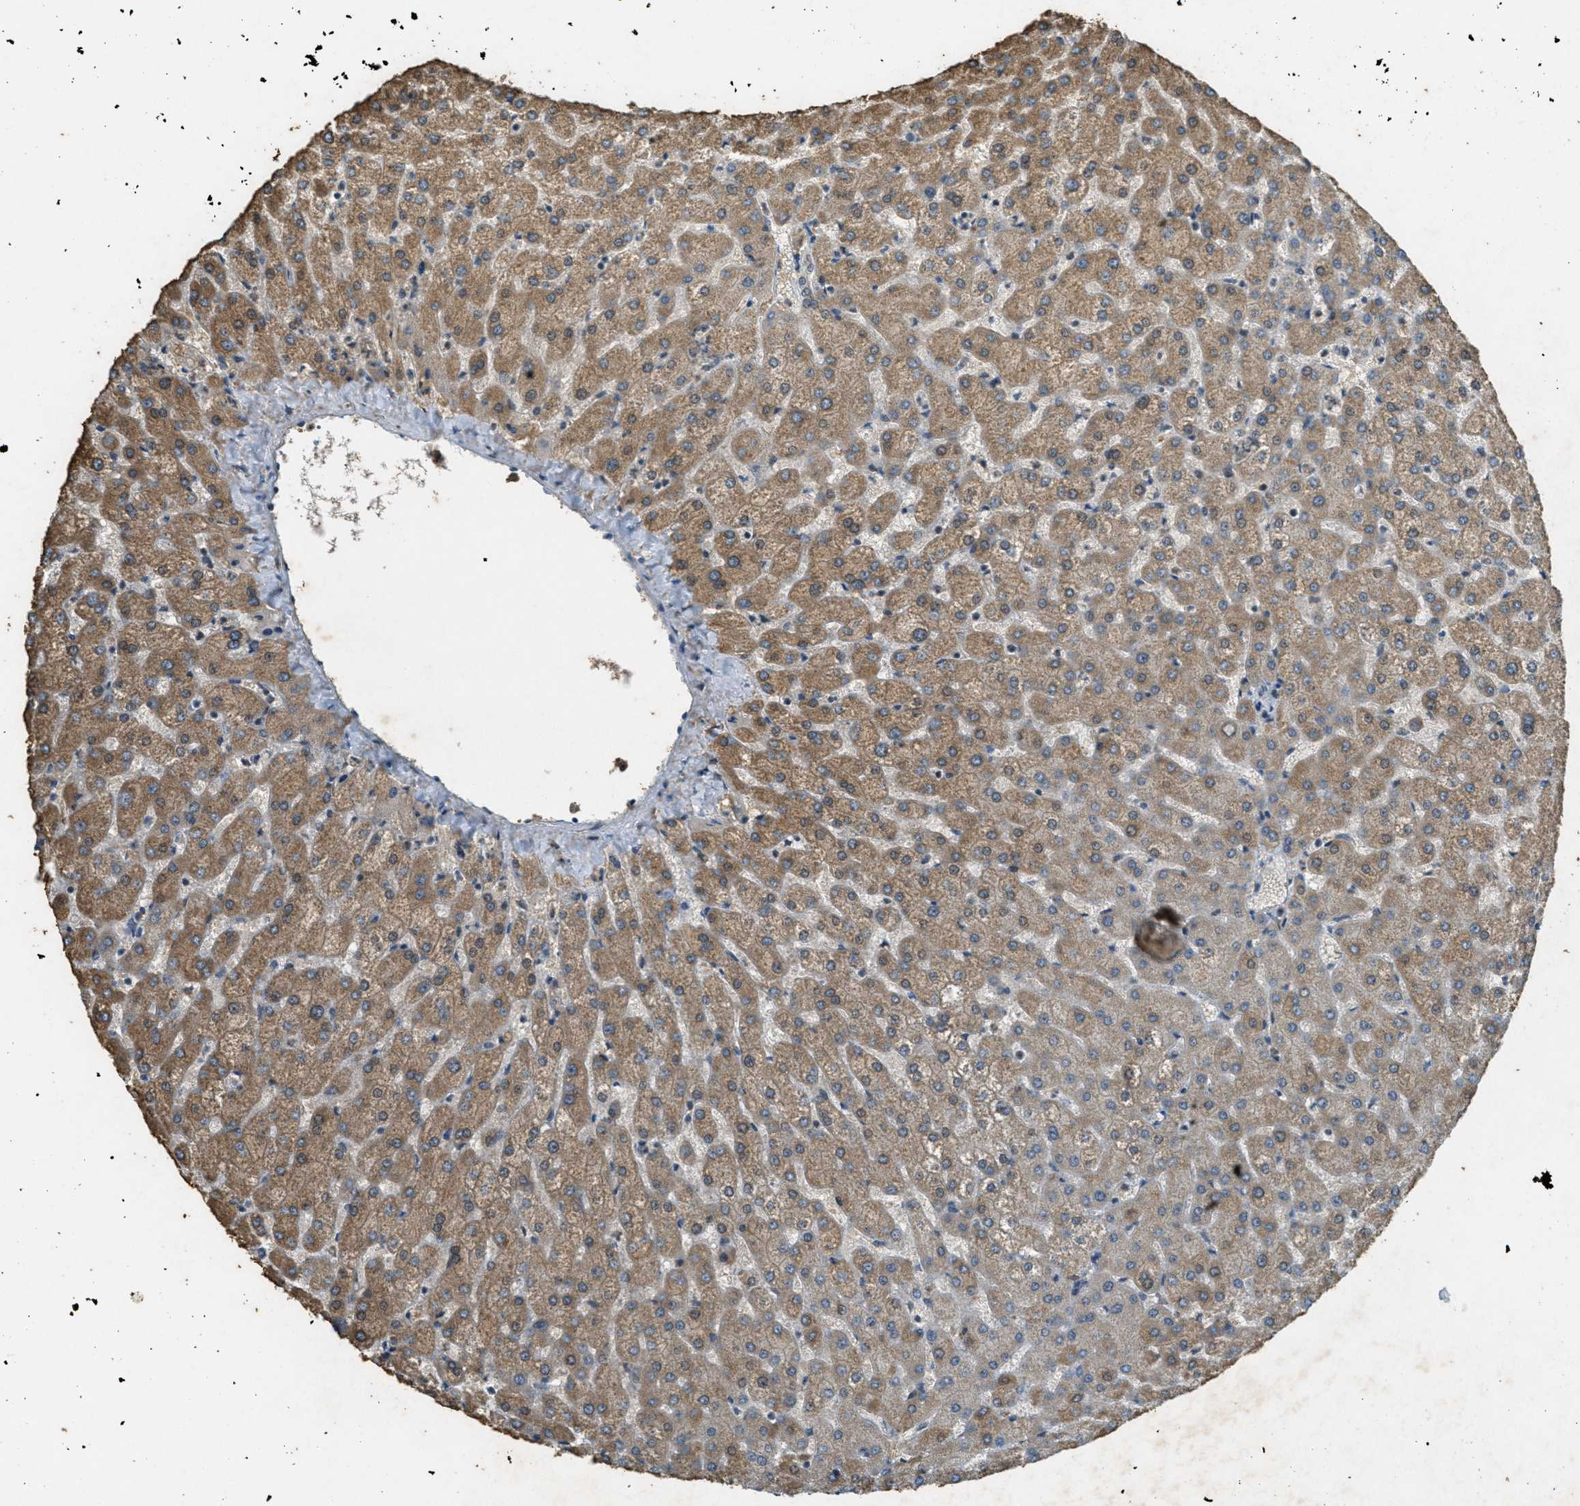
{"staining": {"intensity": "negative", "quantity": "none", "location": "none"}, "tissue": "liver", "cell_type": "Cholangiocytes", "image_type": "normal", "snomed": [{"axis": "morphology", "description": "Normal tissue, NOS"}, {"axis": "topography", "description": "Liver"}], "caption": "A micrograph of liver stained for a protein shows no brown staining in cholangiocytes.", "gene": "TCF20", "patient": {"sex": "female", "age": 32}}